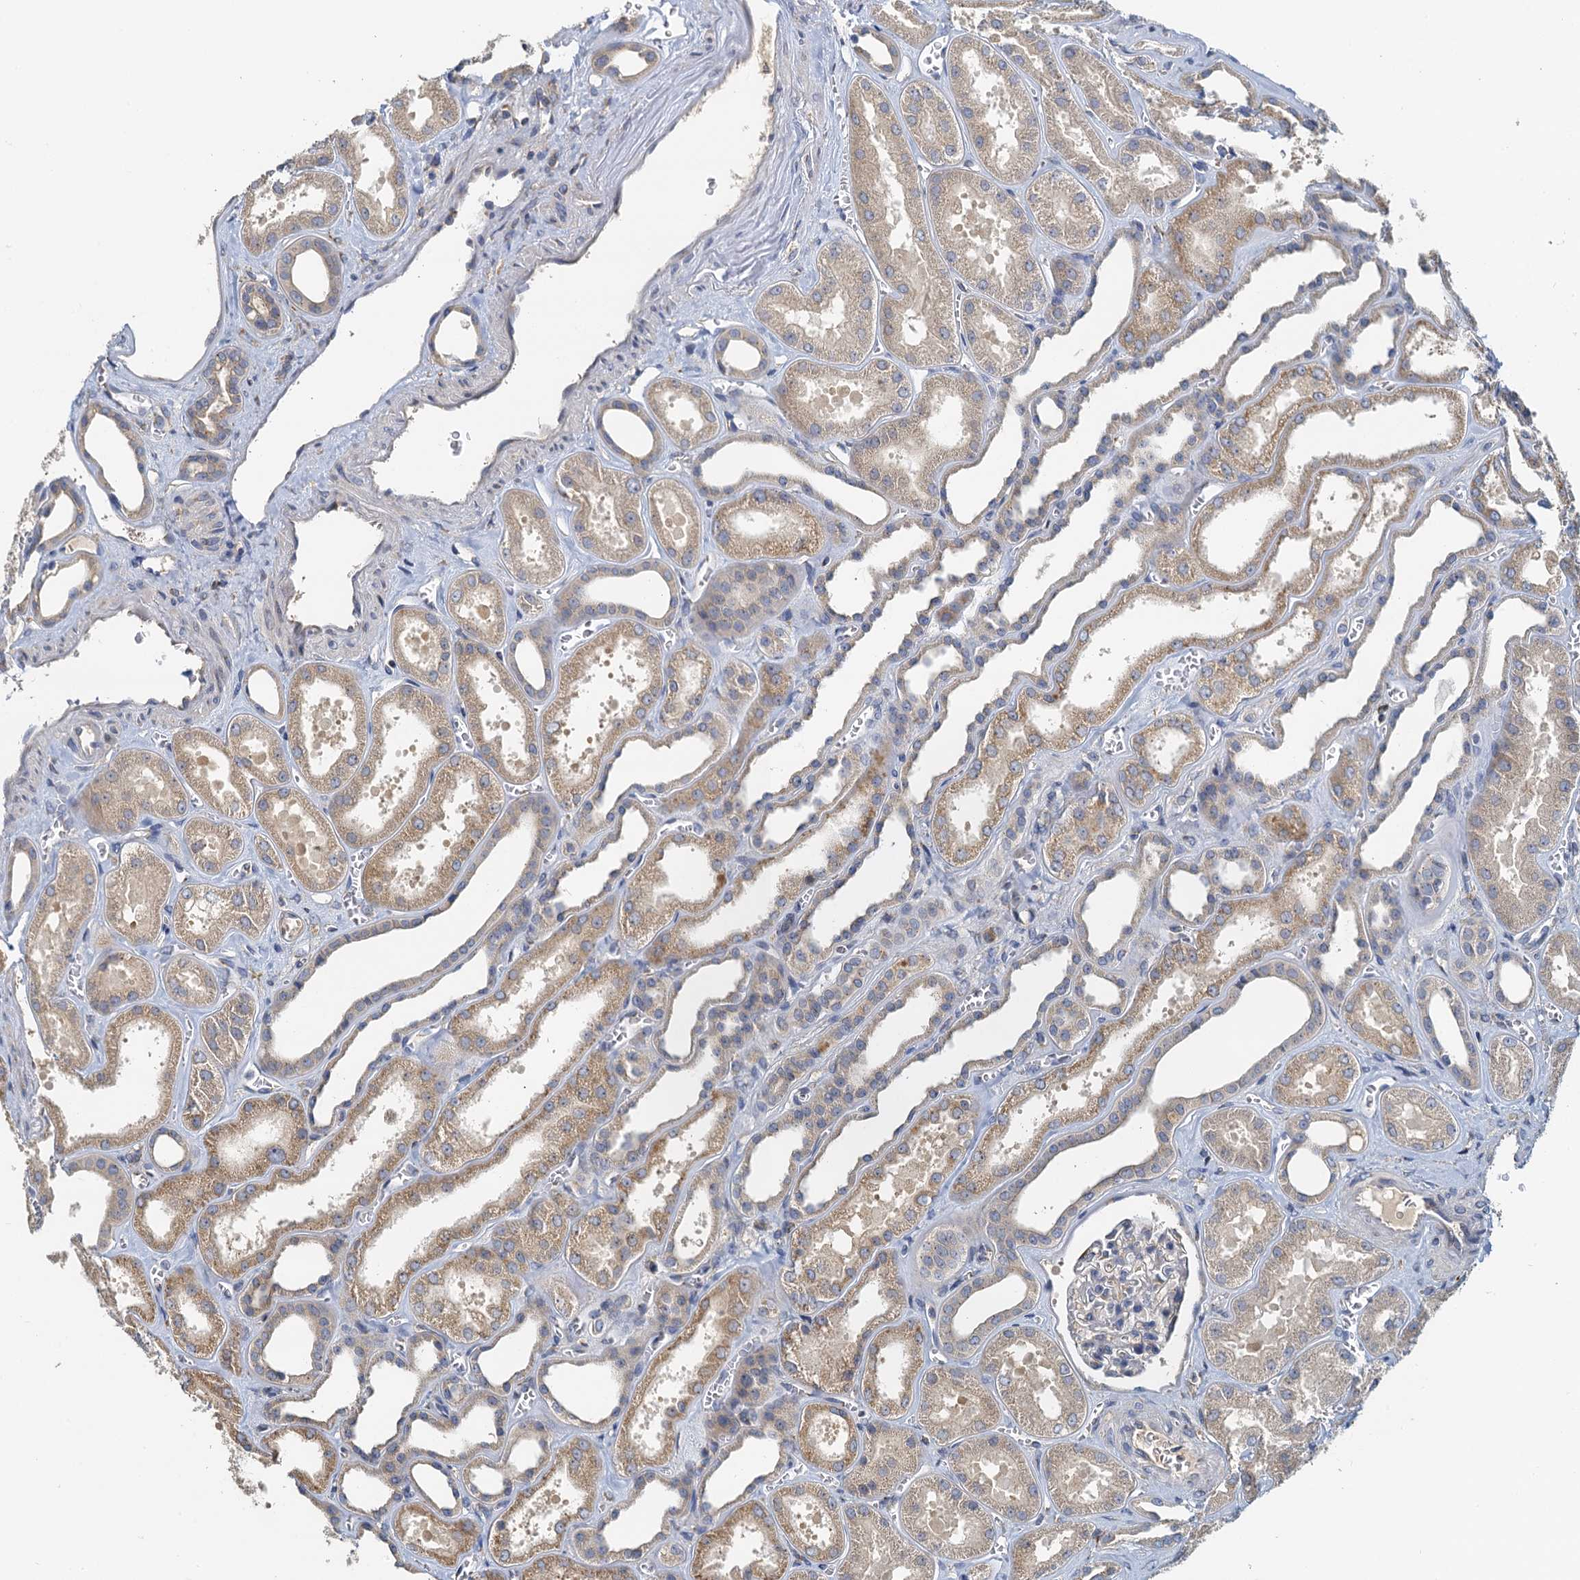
{"staining": {"intensity": "negative", "quantity": "none", "location": "none"}, "tissue": "kidney", "cell_type": "Cells in glomeruli", "image_type": "normal", "snomed": [{"axis": "morphology", "description": "Normal tissue, NOS"}, {"axis": "morphology", "description": "Adenocarcinoma, NOS"}, {"axis": "topography", "description": "Kidney"}], "caption": "A histopathology image of human kidney is negative for staining in cells in glomeruli.", "gene": "NKAPD1", "patient": {"sex": "female", "age": 68}}